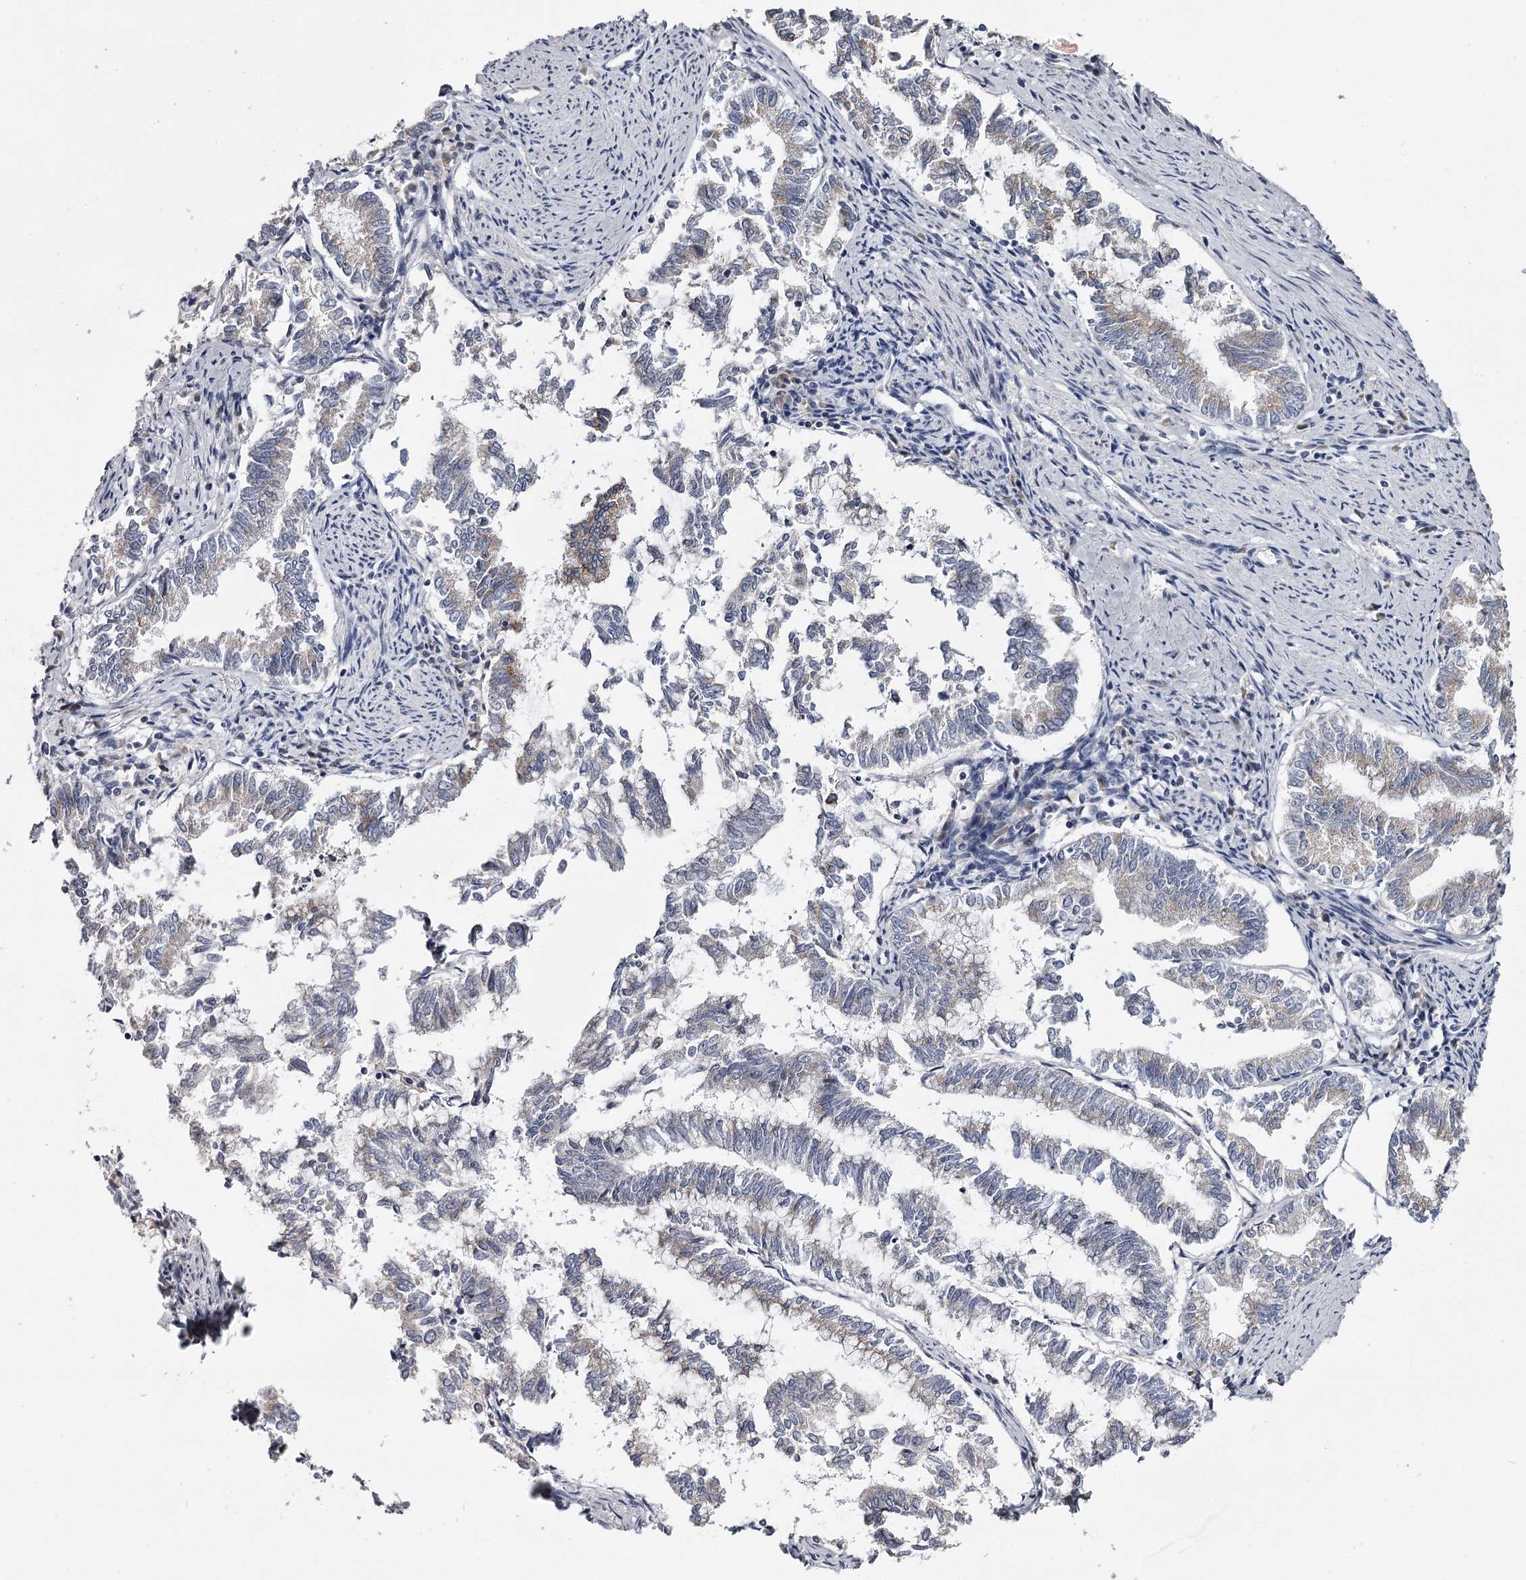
{"staining": {"intensity": "weak", "quantity": "<25%", "location": "cytoplasmic/membranous"}, "tissue": "endometrial cancer", "cell_type": "Tumor cells", "image_type": "cancer", "snomed": [{"axis": "morphology", "description": "Adenocarcinoma, NOS"}, {"axis": "topography", "description": "Endometrium"}], "caption": "IHC histopathology image of neoplastic tissue: endometrial adenocarcinoma stained with DAB (3,3'-diaminobenzidine) demonstrates no significant protein expression in tumor cells.", "gene": "GTSF1", "patient": {"sex": "female", "age": 79}}